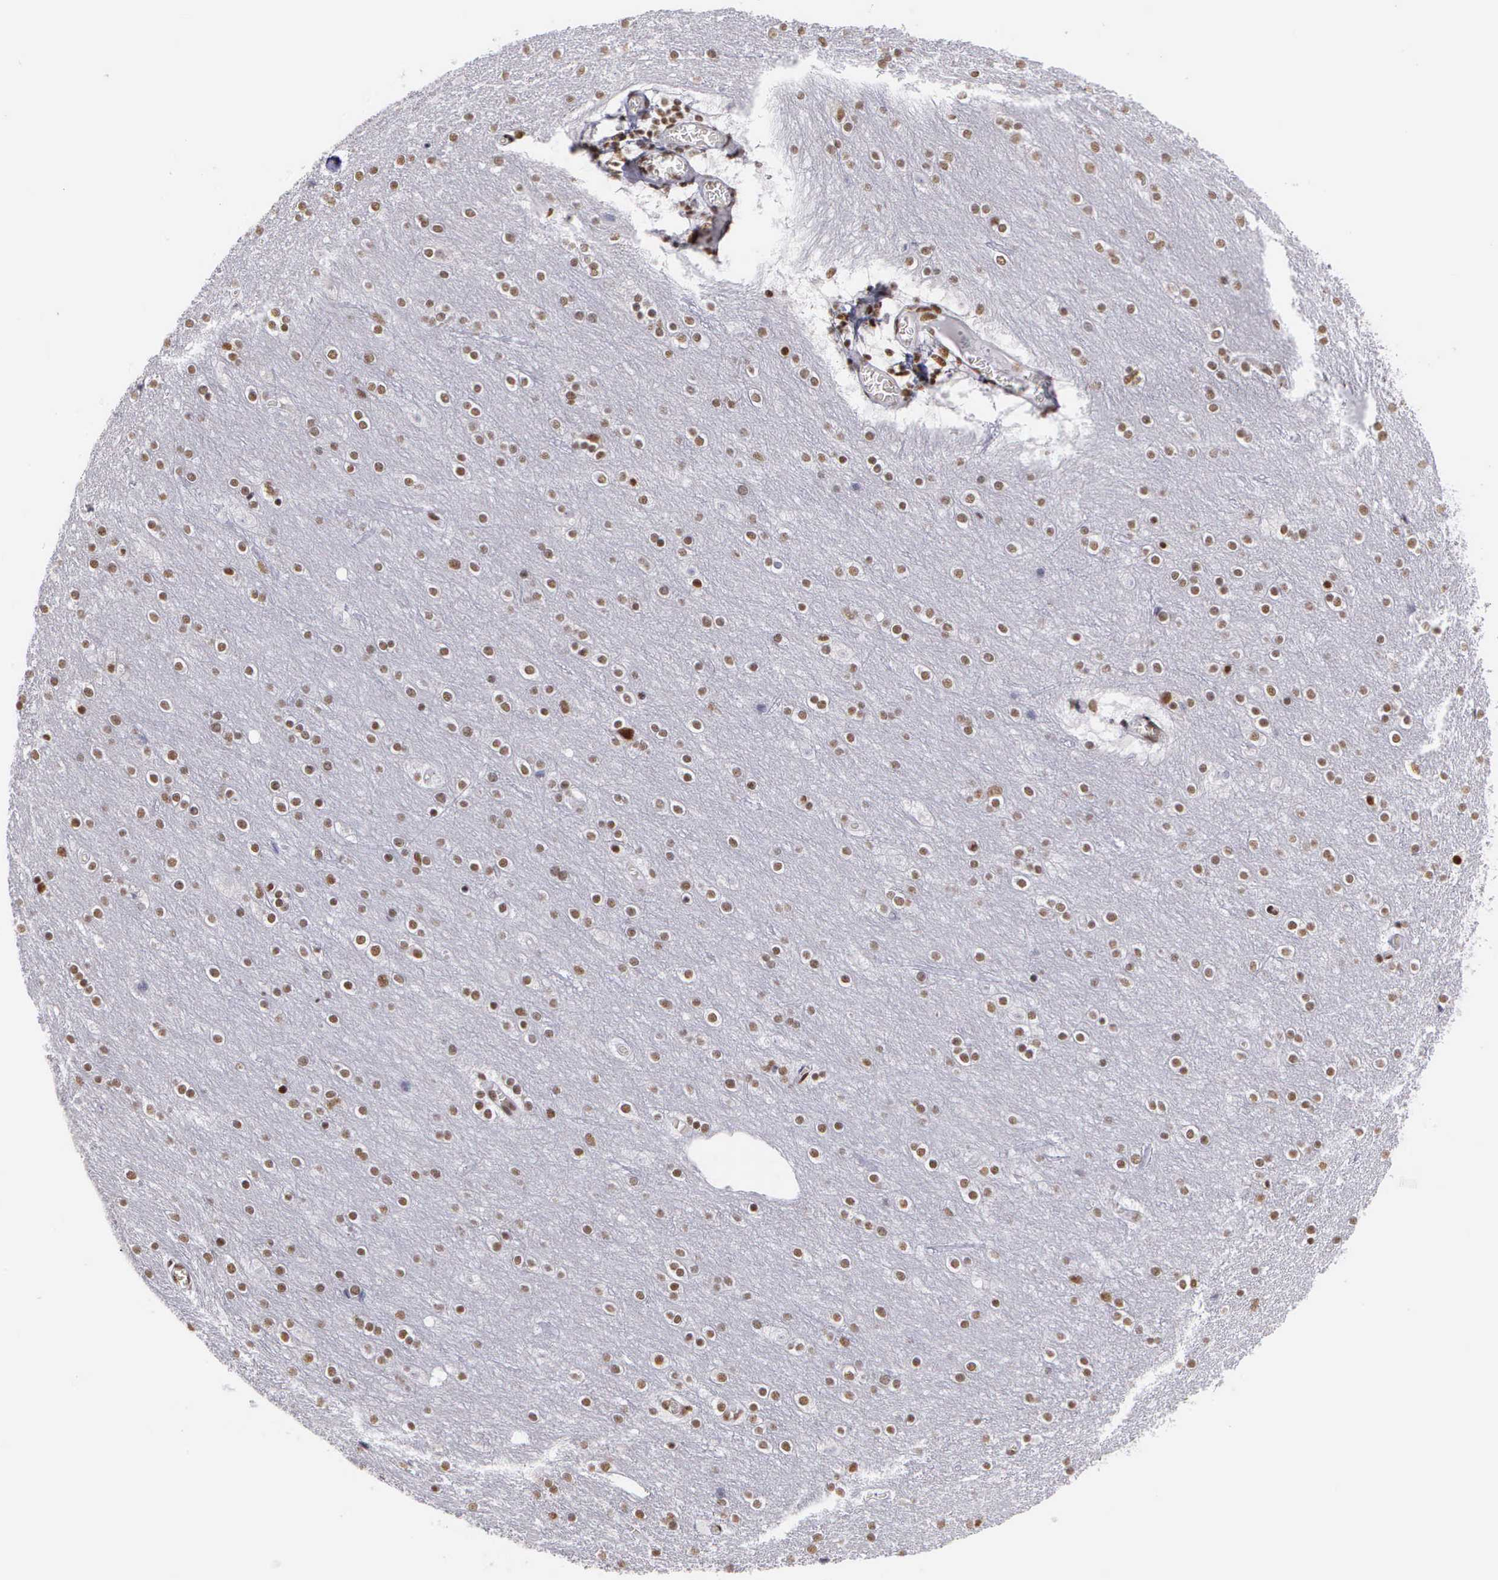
{"staining": {"intensity": "moderate", "quantity": "25%-75%", "location": "nuclear"}, "tissue": "cerebral cortex", "cell_type": "Endothelial cells", "image_type": "normal", "snomed": [{"axis": "morphology", "description": "Normal tissue, NOS"}, {"axis": "topography", "description": "Cerebral cortex"}], "caption": "This is a photomicrograph of immunohistochemistry staining of benign cerebral cortex, which shows moderate expression in the nuclear of endothelial cells.", "gene": "CSTF2", "patient": {"sex": "female", "age": 54}}